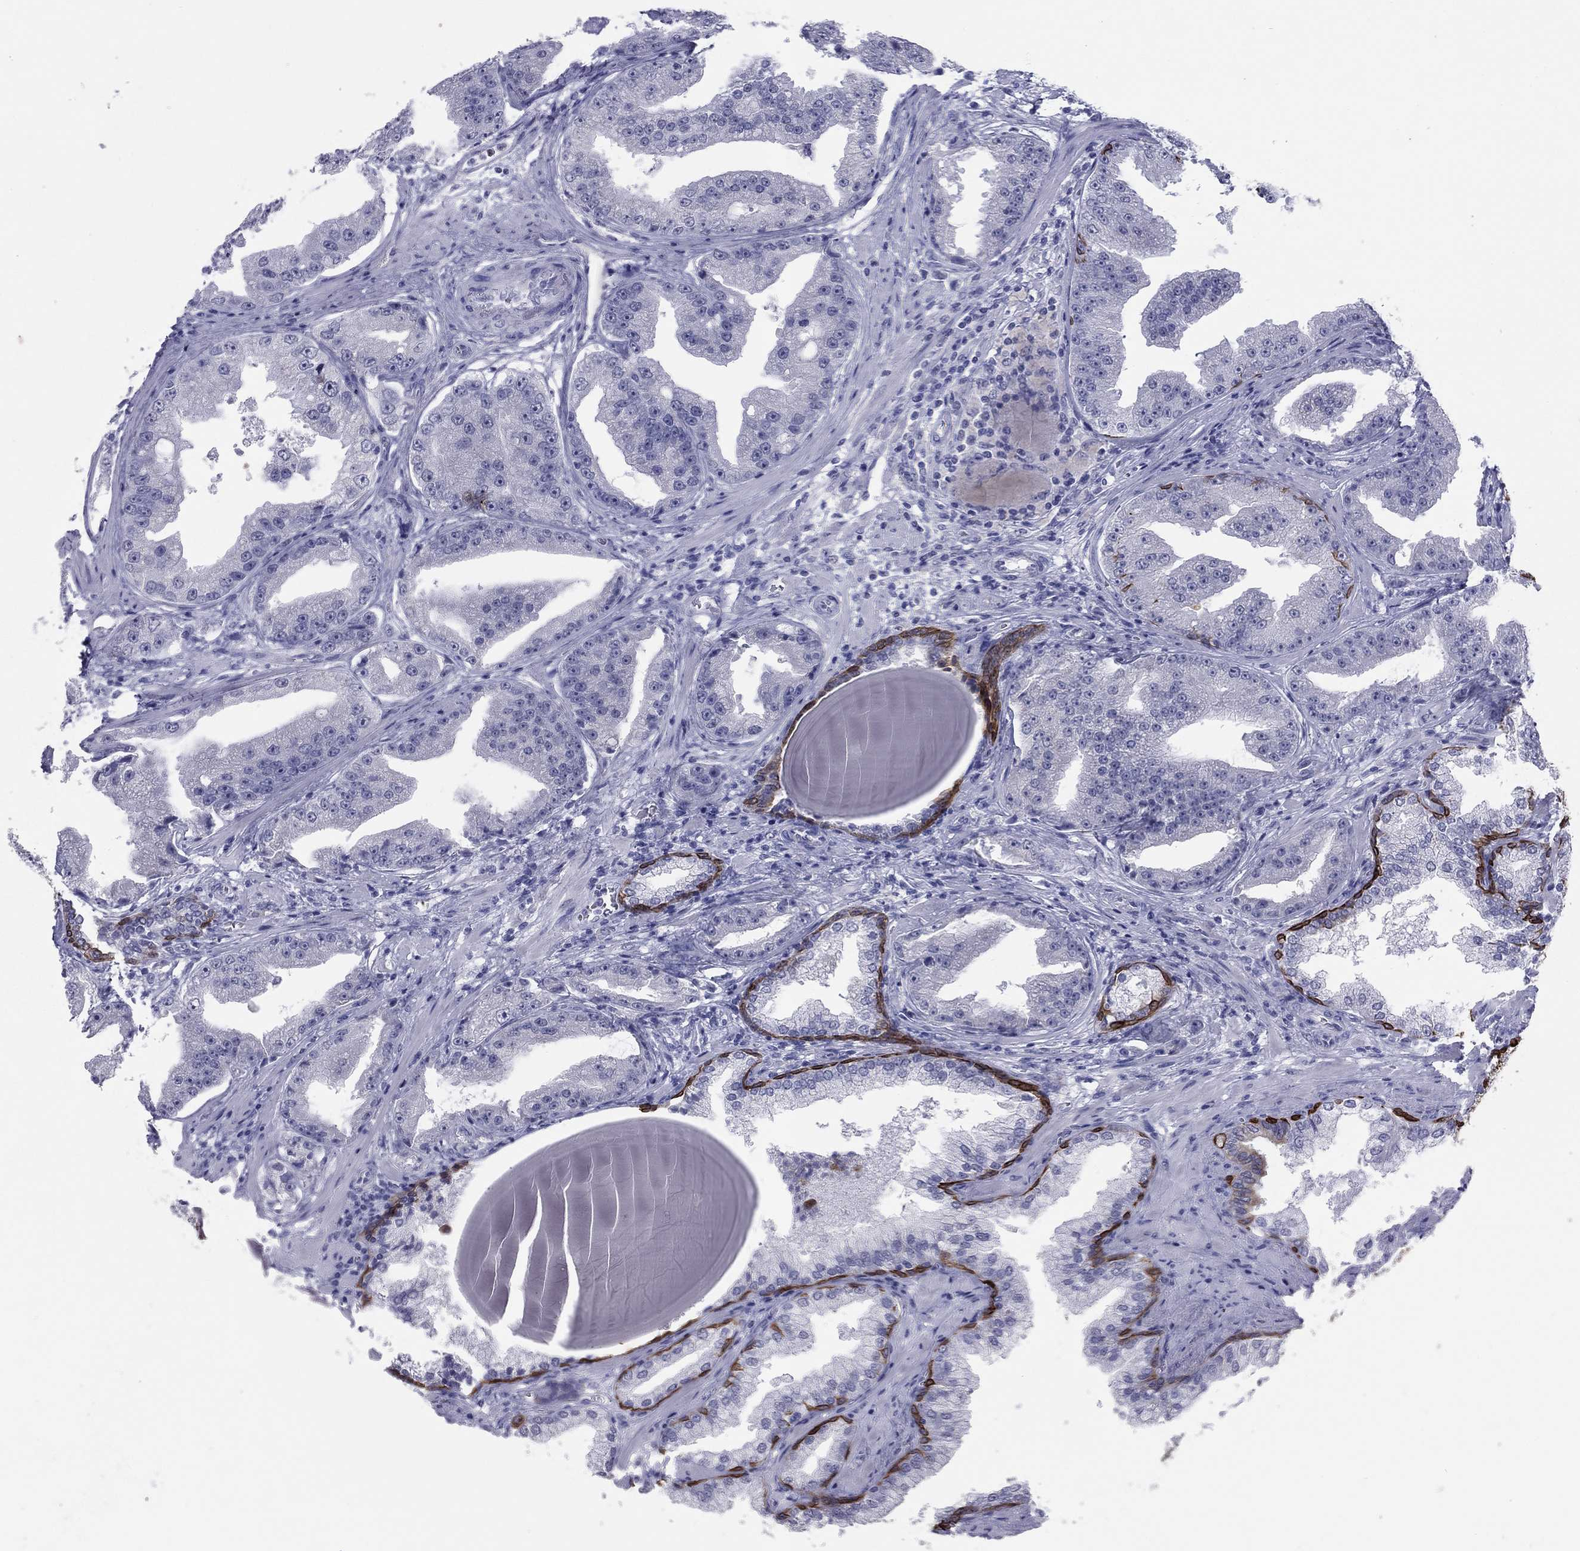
{"staining": {"intensity": "negative", "quantity": "none", "location": "none"}, "tissue": "prostate cancer", "cell_type": "Tumor cells", "image_type": "cancer", "snomed": [{"axis": "morphology", "description": "Adenocarcinoma, Low grade"}, {"axis": "topography", "description": "Prostate"}], "caption": "Immunohistochemical staining of prostate cancer reveals no significant expression in tumor cells.", "gene": "KRT75", "patient": {"sex": "male", "age": 62}}